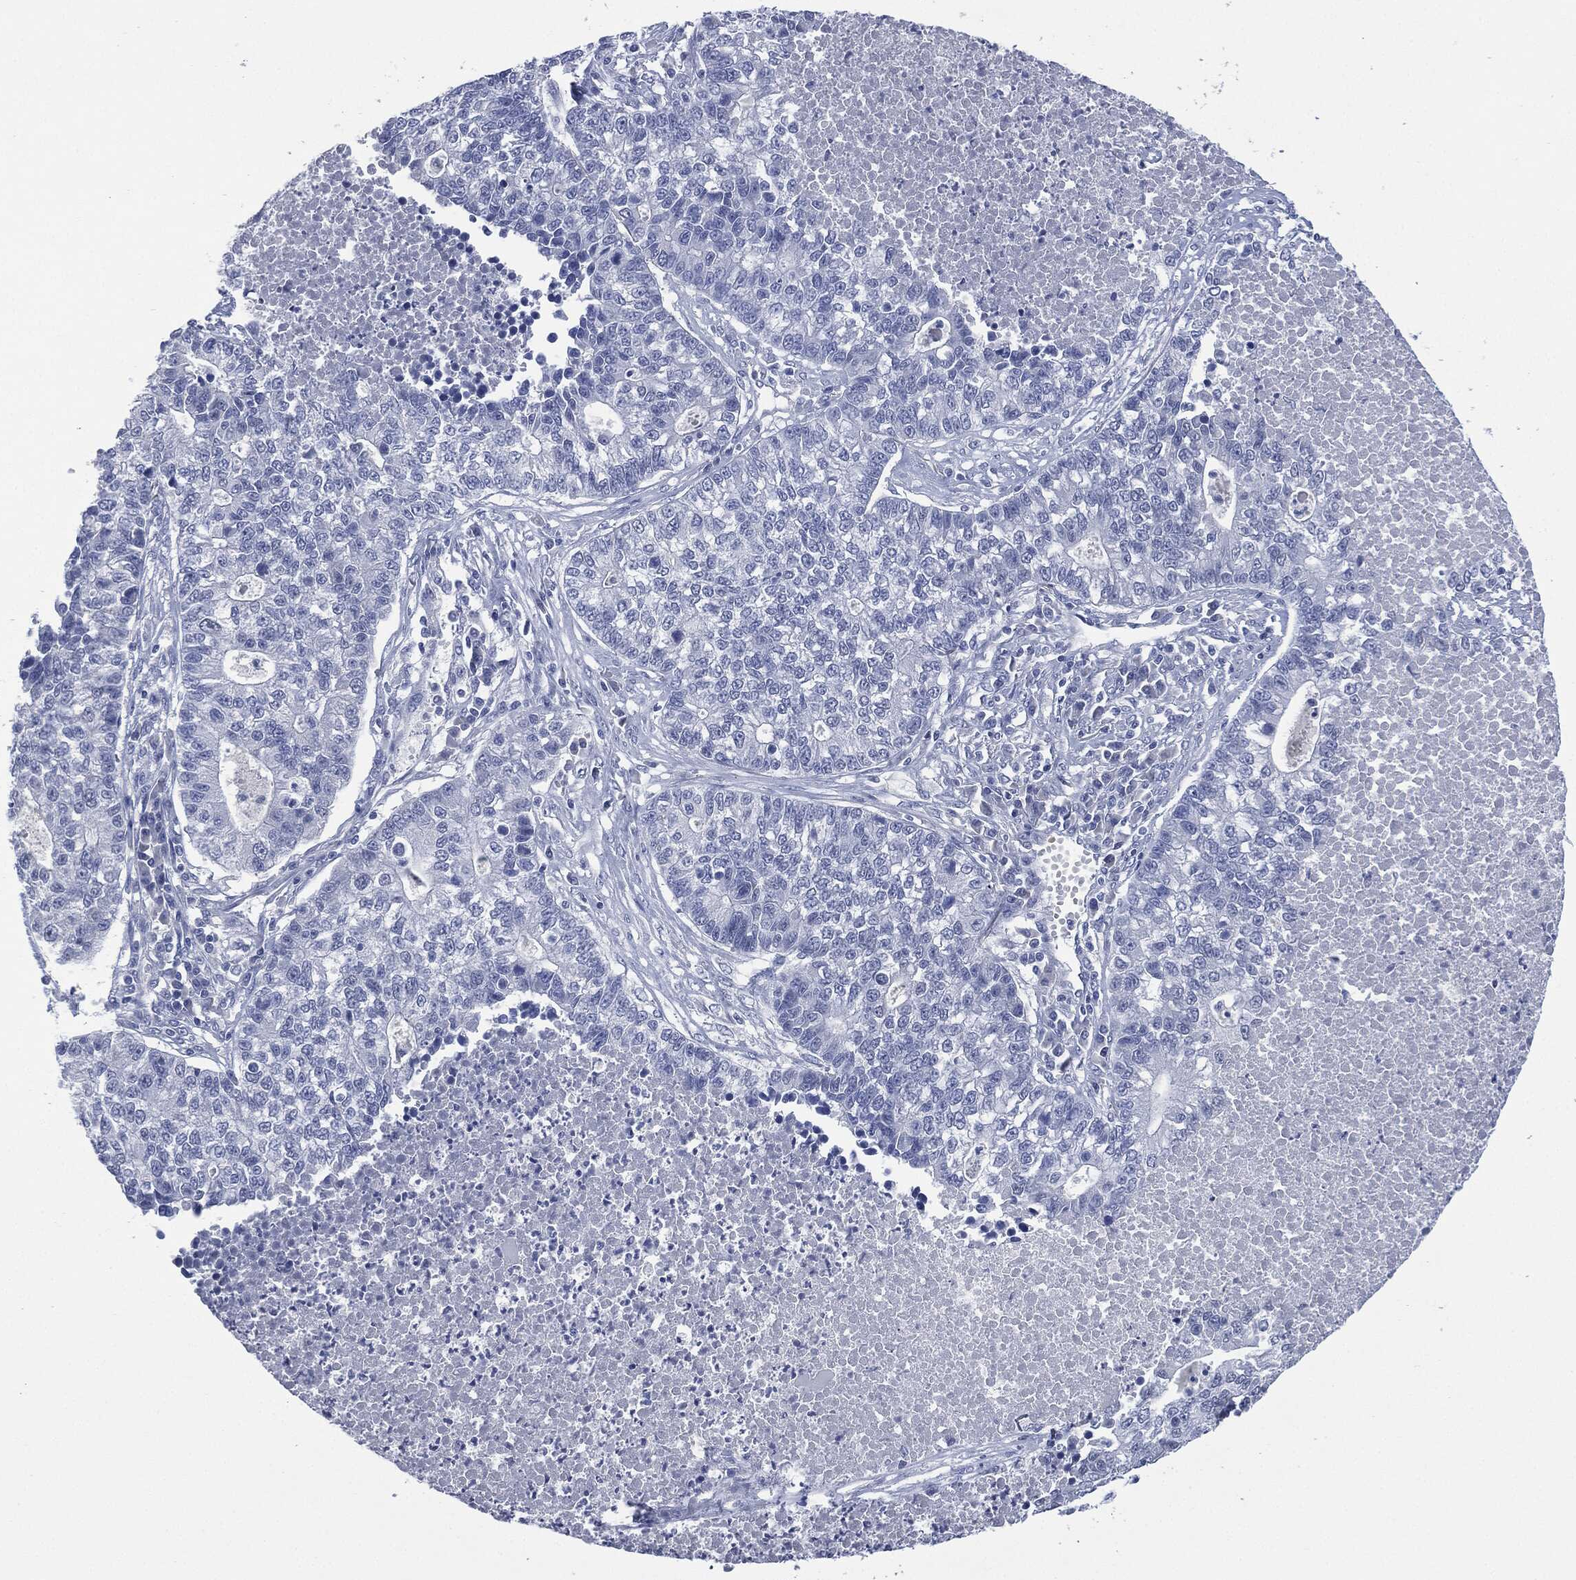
{"staining": {"intensity": "negative", "quantity": "none", "location": "none"}, "tissue": "lung cancer", "cell_type": "Tumor cells", "image_type": "cancer", "snomed": [{"axis": "morphology", "description": "Adenocarcinoma, NOS"}, {"axis": "topography", "description": "Lung"}], "caption": "Immunohistochemistry image of neoplastic tissue: adenocarcinoma (lung) stained with DAB (3,3'-diaminobenzidine) shows no significant protein positivity in tumor cells. (DAB immunohistochemistry (IHC), high magnification).", "gene": "MUC16", "patient": {"sex": "male", "age": 57}}